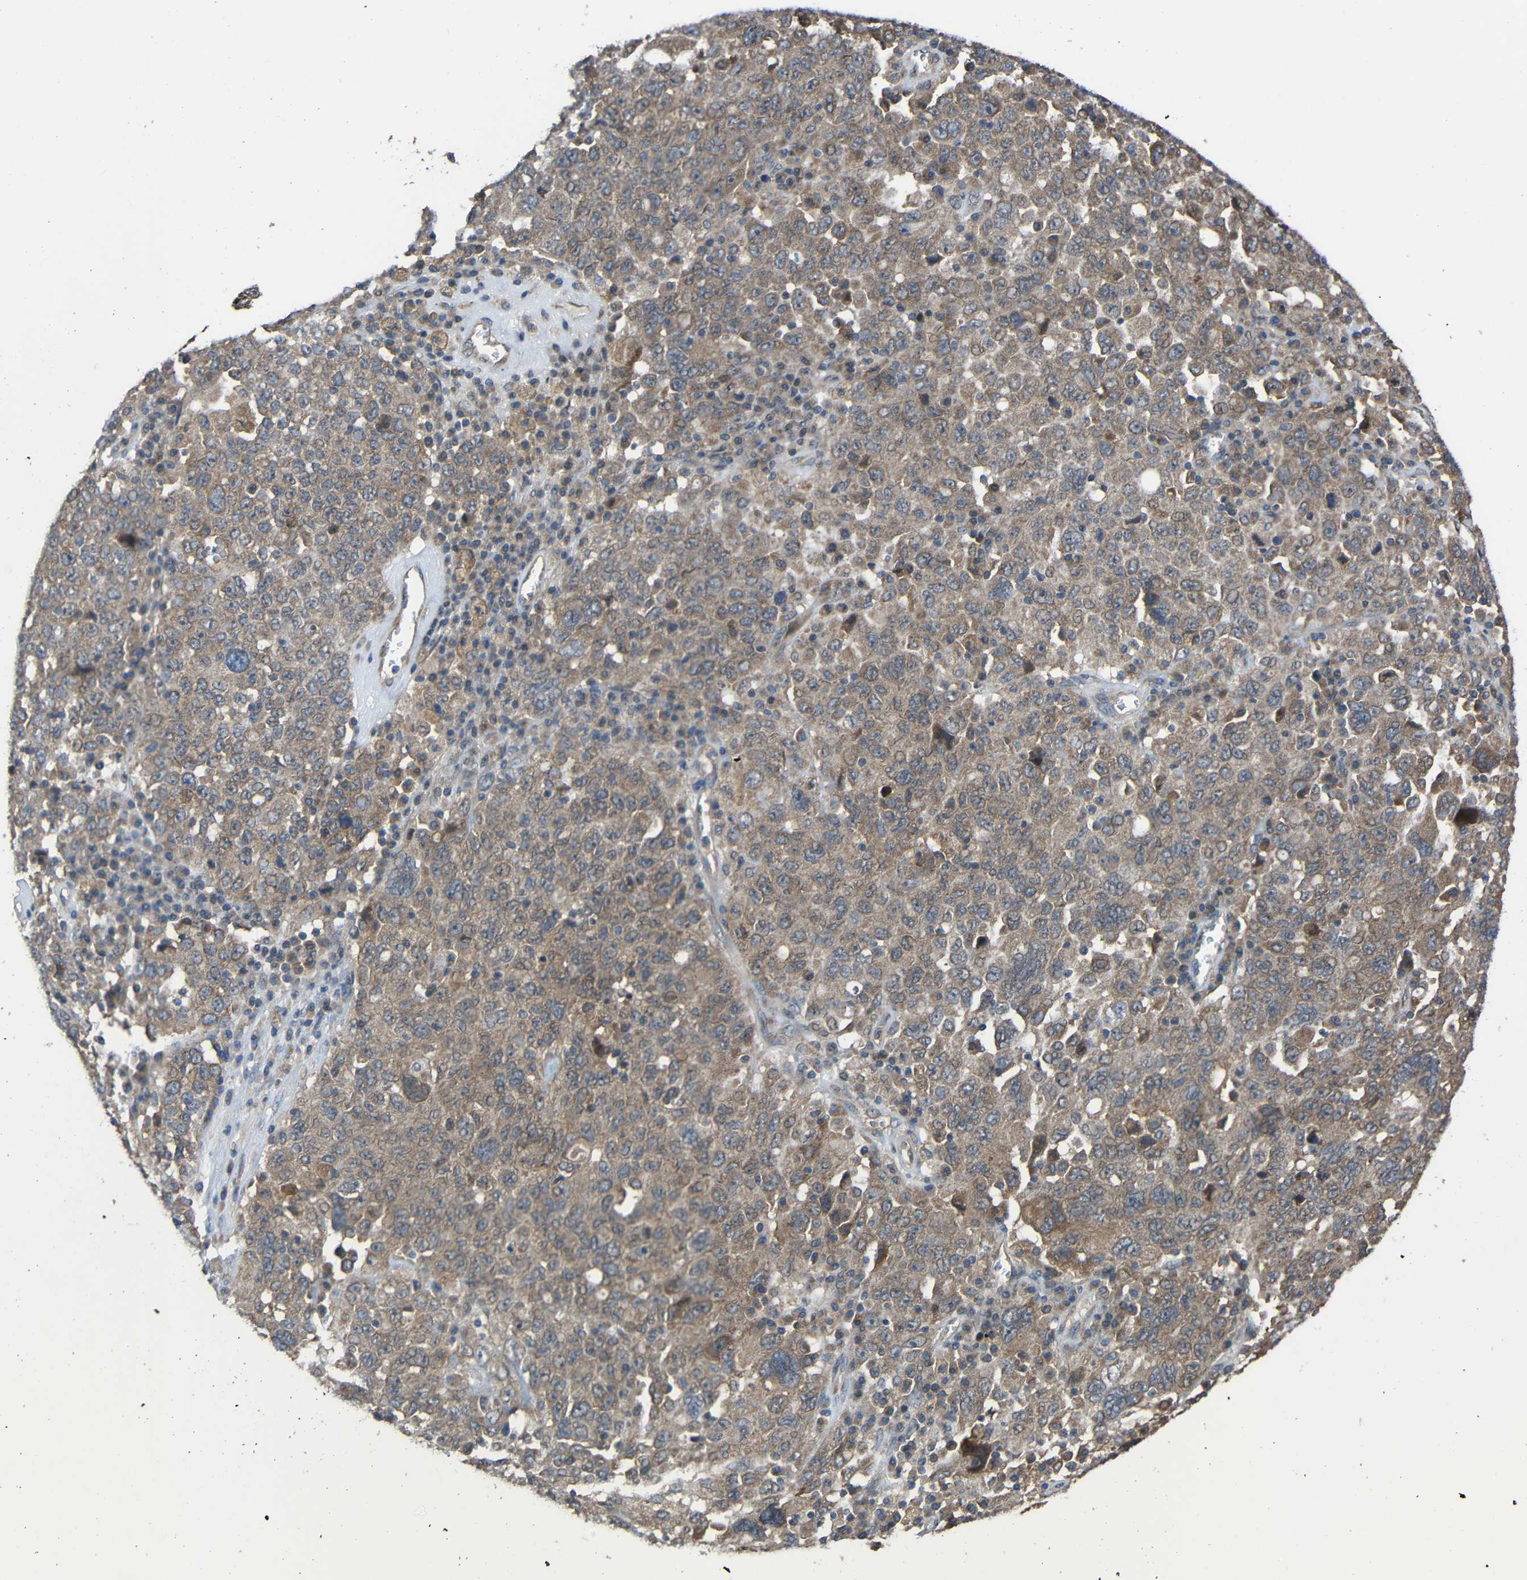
{"staining": {"intensity": "weak", "quantity": ">75%", "location": "cytoplasmic/membranous"}, "tissue": "ovarian cancer", "cell_type": "Tumor cells", "image_type": "cancer", "snomed": [{"axis": "morphology", "description": "Carcinoma, endometroid"}, {"axis": "topography", "description": "Ovary"}], "caption": "Immunohistochemistry of human ovarian cancer (endometroid carcinoma) exhibits low levels of weak cytoplasmic/membranous staining in approximately >75% of tumor cells.", "gene": "CHST9", "patient": {"sex": "female", "age": 62}}